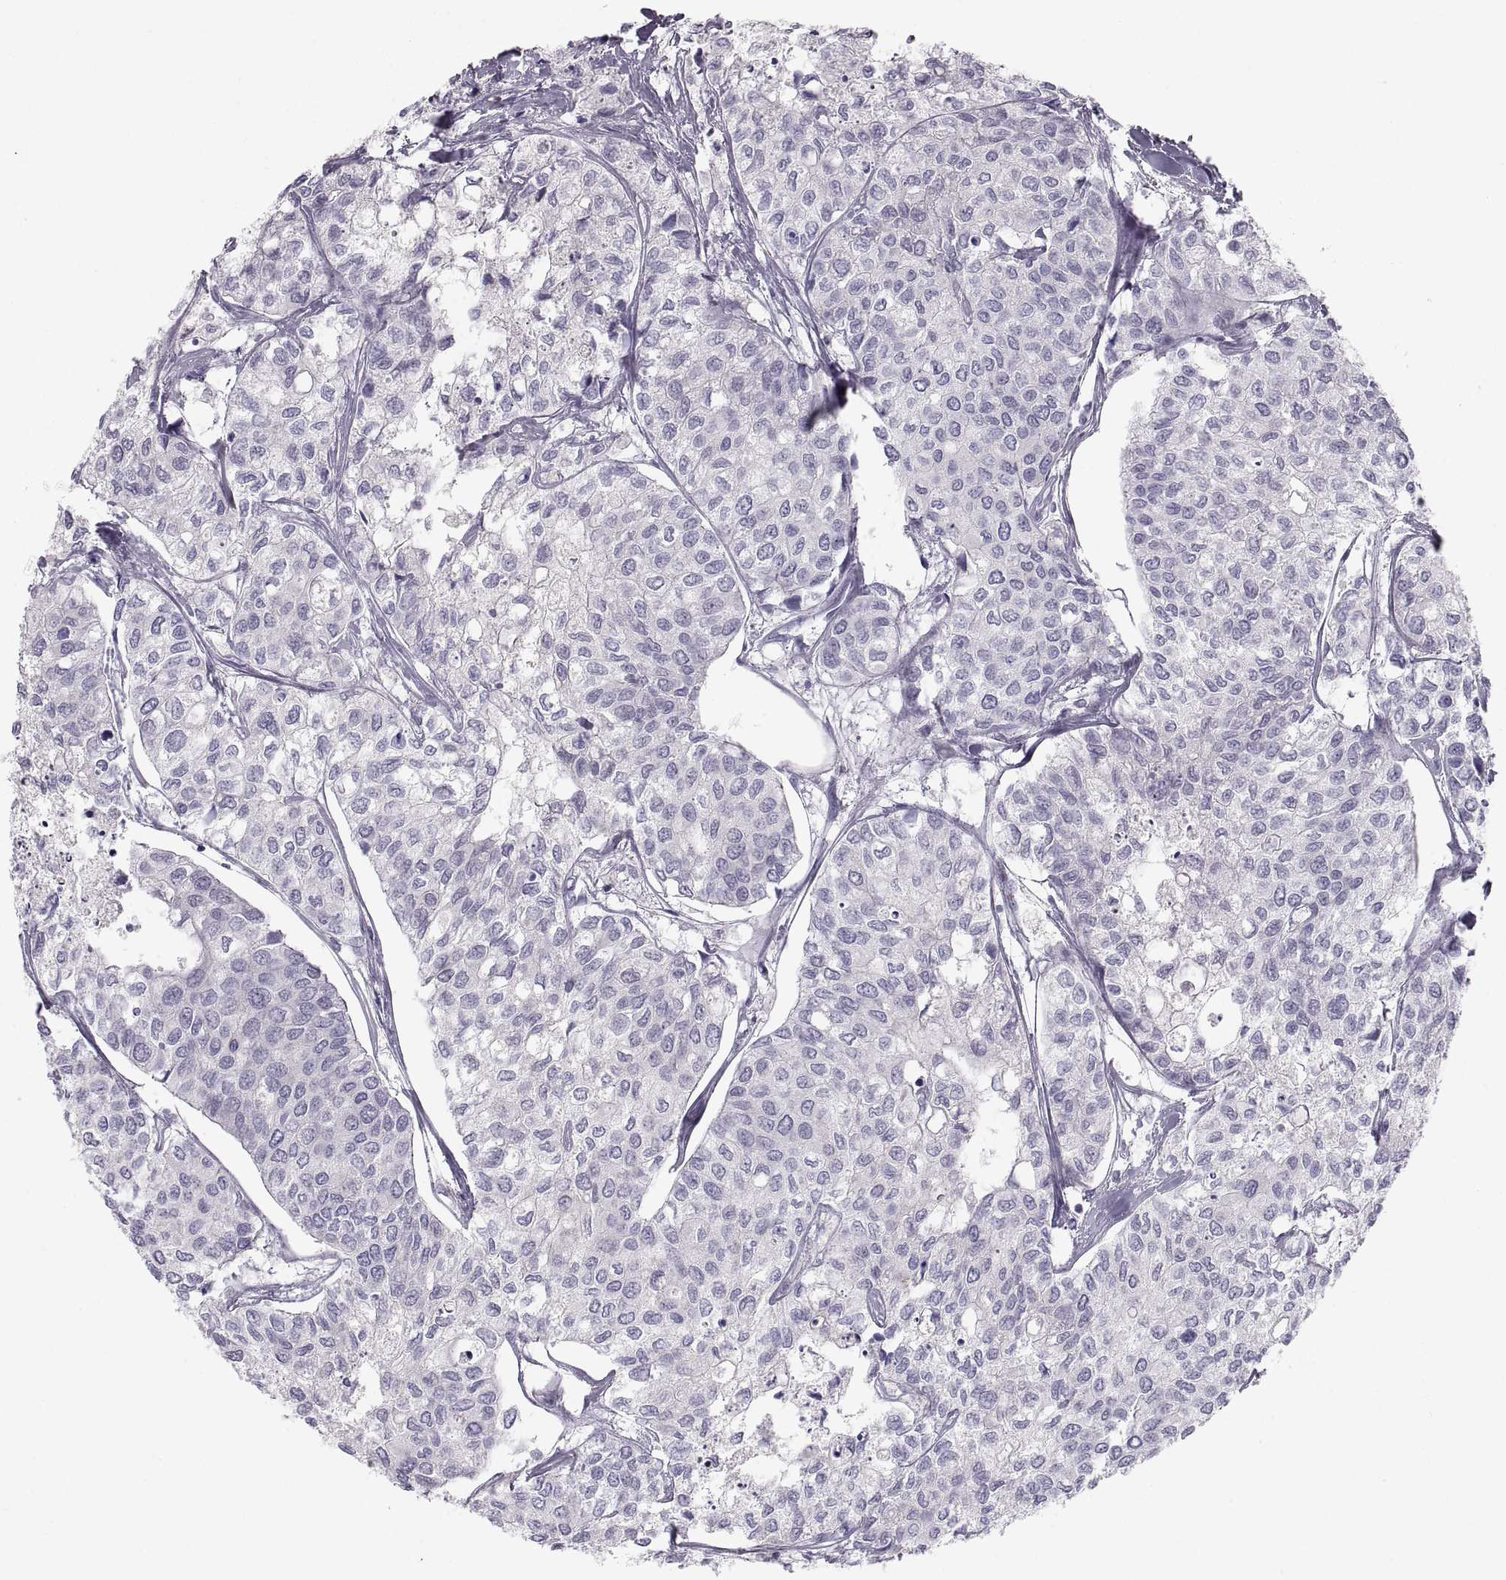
{"staining": {"intensity": "negative", "quantity": "none", "location": "none"}, "tissue": "urothelial cancer", "cell_type": "Tumor cells", "image_type": "cancer", "snomed": [{"axis": "morphology", "description": "Urothelial carcinoma, High grade"}, {"axis": "topography", "description": "Urinary bladder"}], "caption": "Human urothelial carcinoma (high-grade) stained for a protein using immunohistochemistry (IHC) shows no staining in tumor cells.", "gene": "ZNF185", "patient": {"sex": "male", "age": 73}}